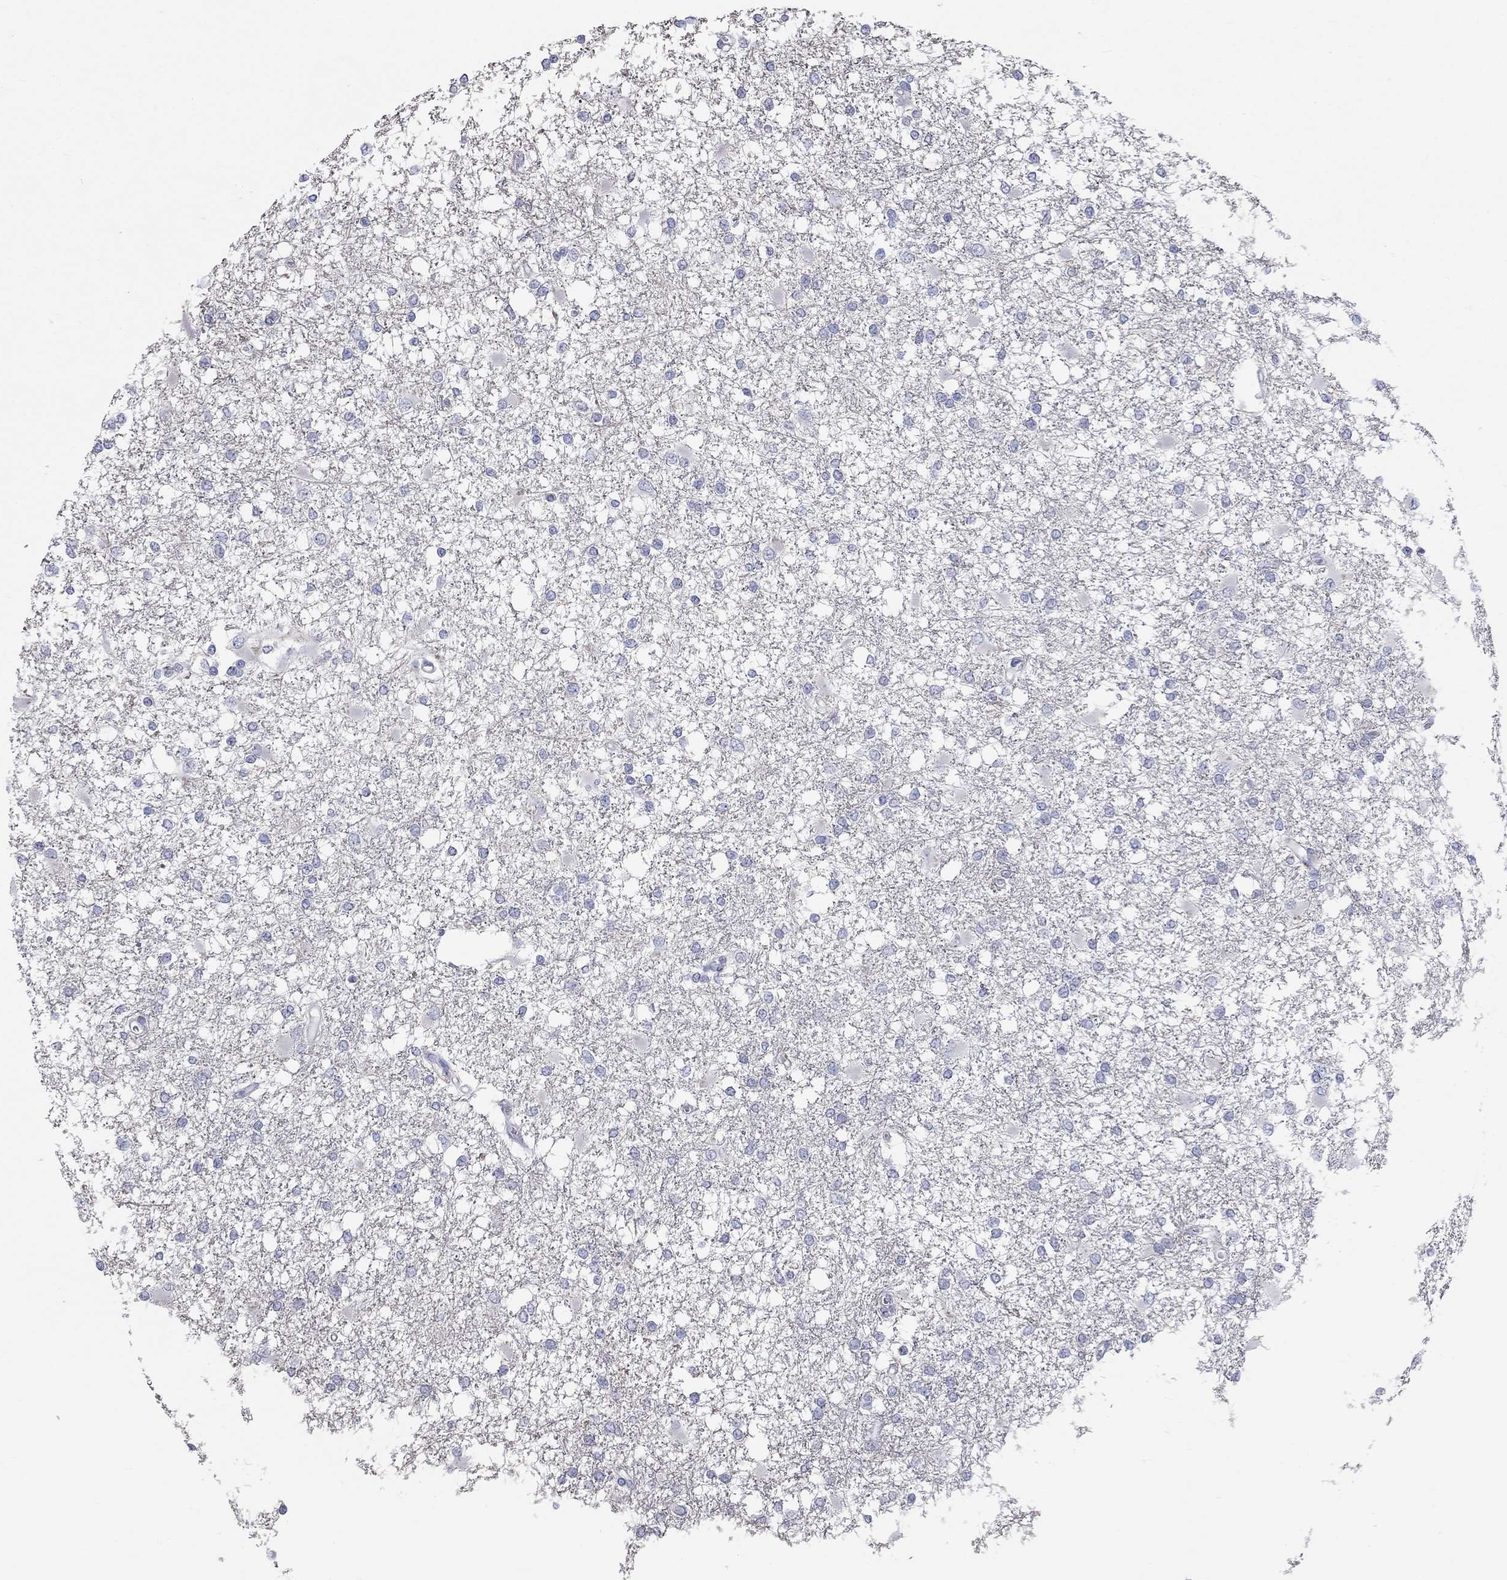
{"staining": {"intensity": "negative", "quantity": "none", "location": "none"}, "tissue": "glioma", "cell_type": "Tumor cells", "image_type": "cancer", "snomed": [{"axis": "morphology", "description": "Glioma, malignant, High grade"}, {"axis": "topography", "description": "Cerebral cortex"}], "caption": "IHC histopathology image of neoplastic tissue: malignant glioma (high-grade) stained with DAB shows no significant protein staining in tumor cells.", "gene": "PCDHGA10", "patient": {"sex": "male", "age": 79}}